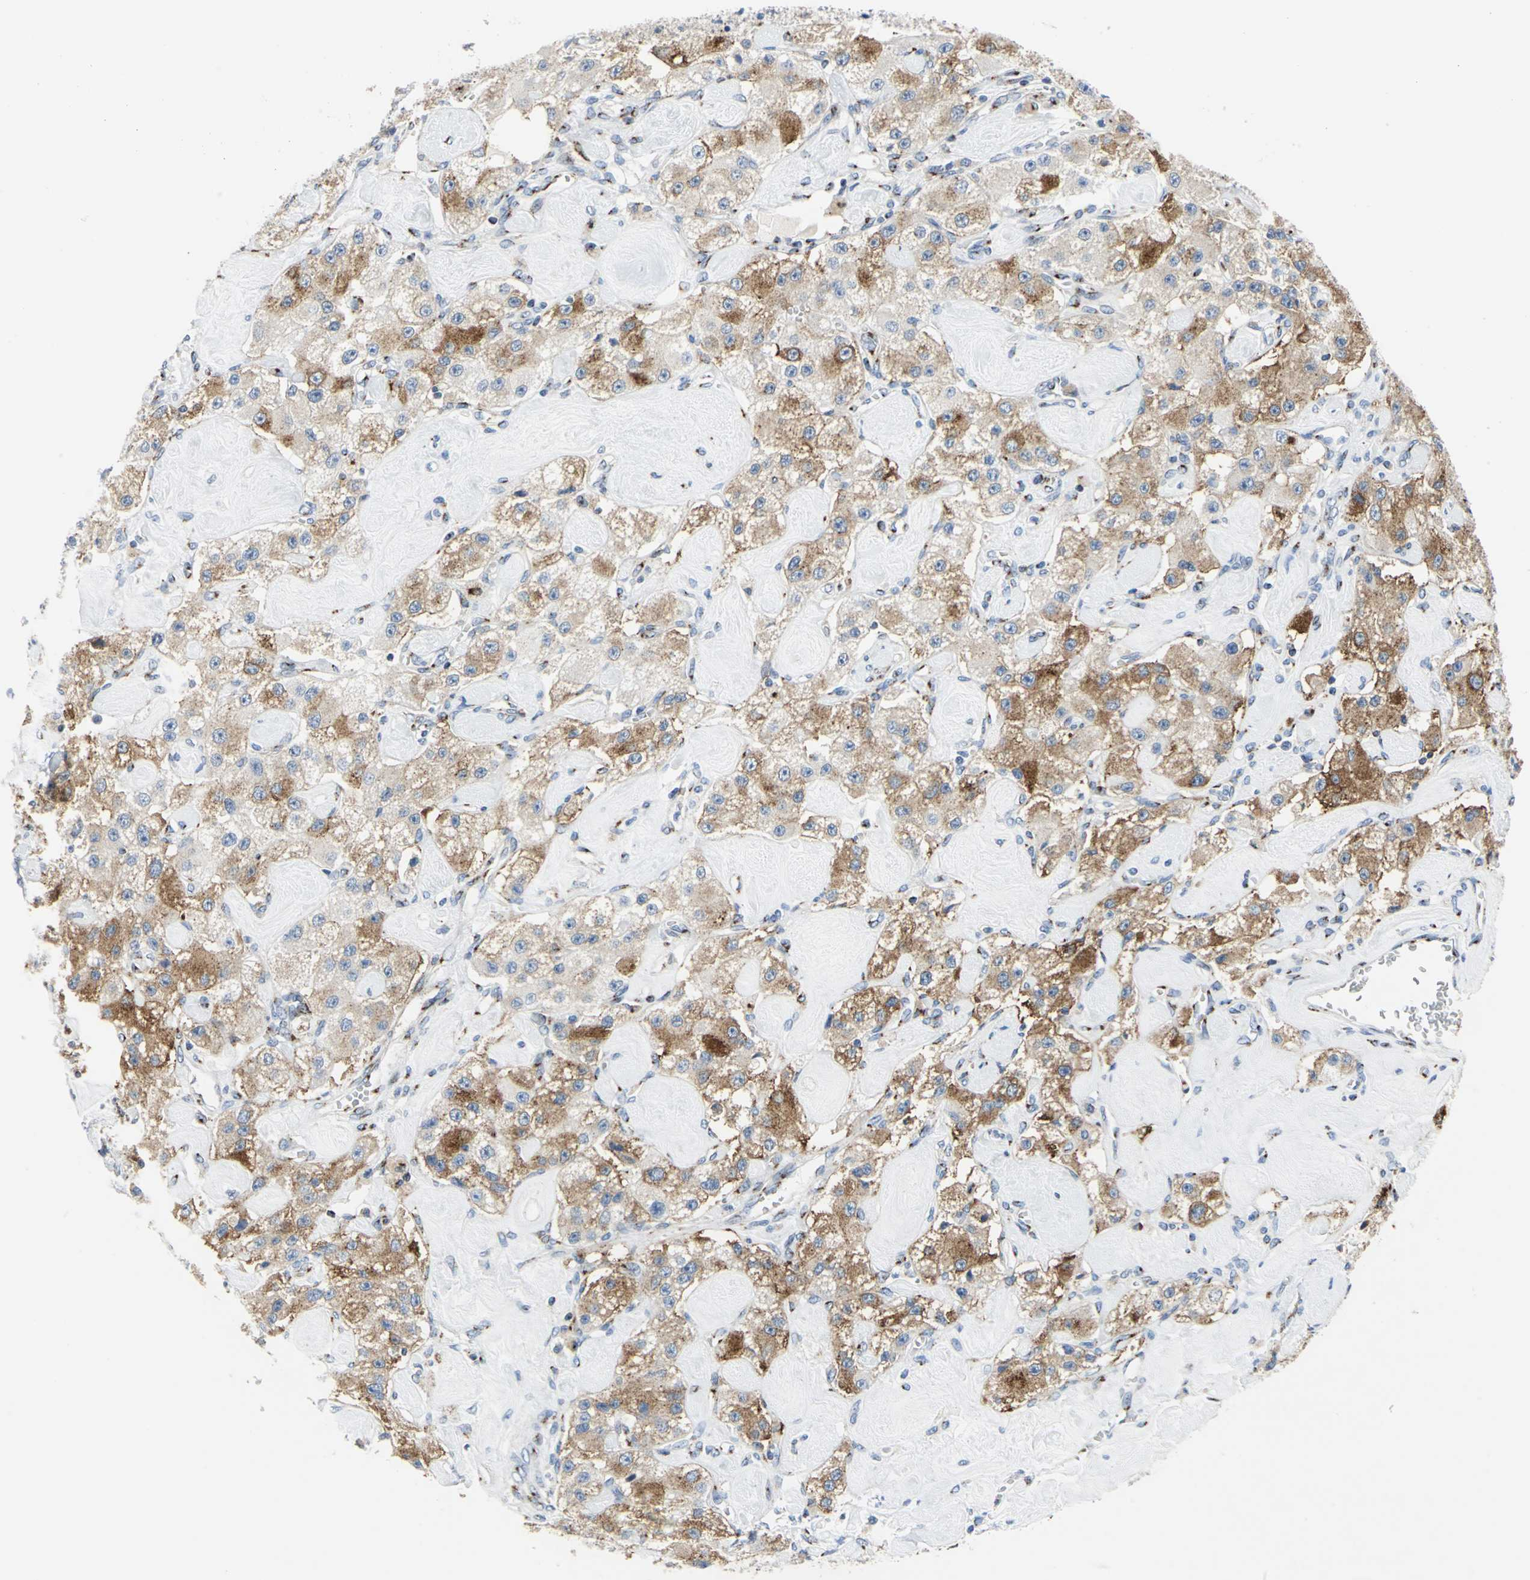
{"staining": {"intensity": "strong", "quantity": ">75%", "location": "cytoplasmic/membranous"}, "tissue": "carcinoid", "cell_type": "Tumor cells", "image_type": "cancer", "snomed": [{"axis": "morphology", "description": "Carcinoid, malignant, NOS"}, {"axis": "topography", "description": "Pancreas"}], "caption": "Brown immunohistochemical staining in carcinoid exhibits strong cytoplasmic/membranous expression in approximately >75% of tumor cells.", "gene": "GPR3", "patient": {"sex": "male", "age": 41}}